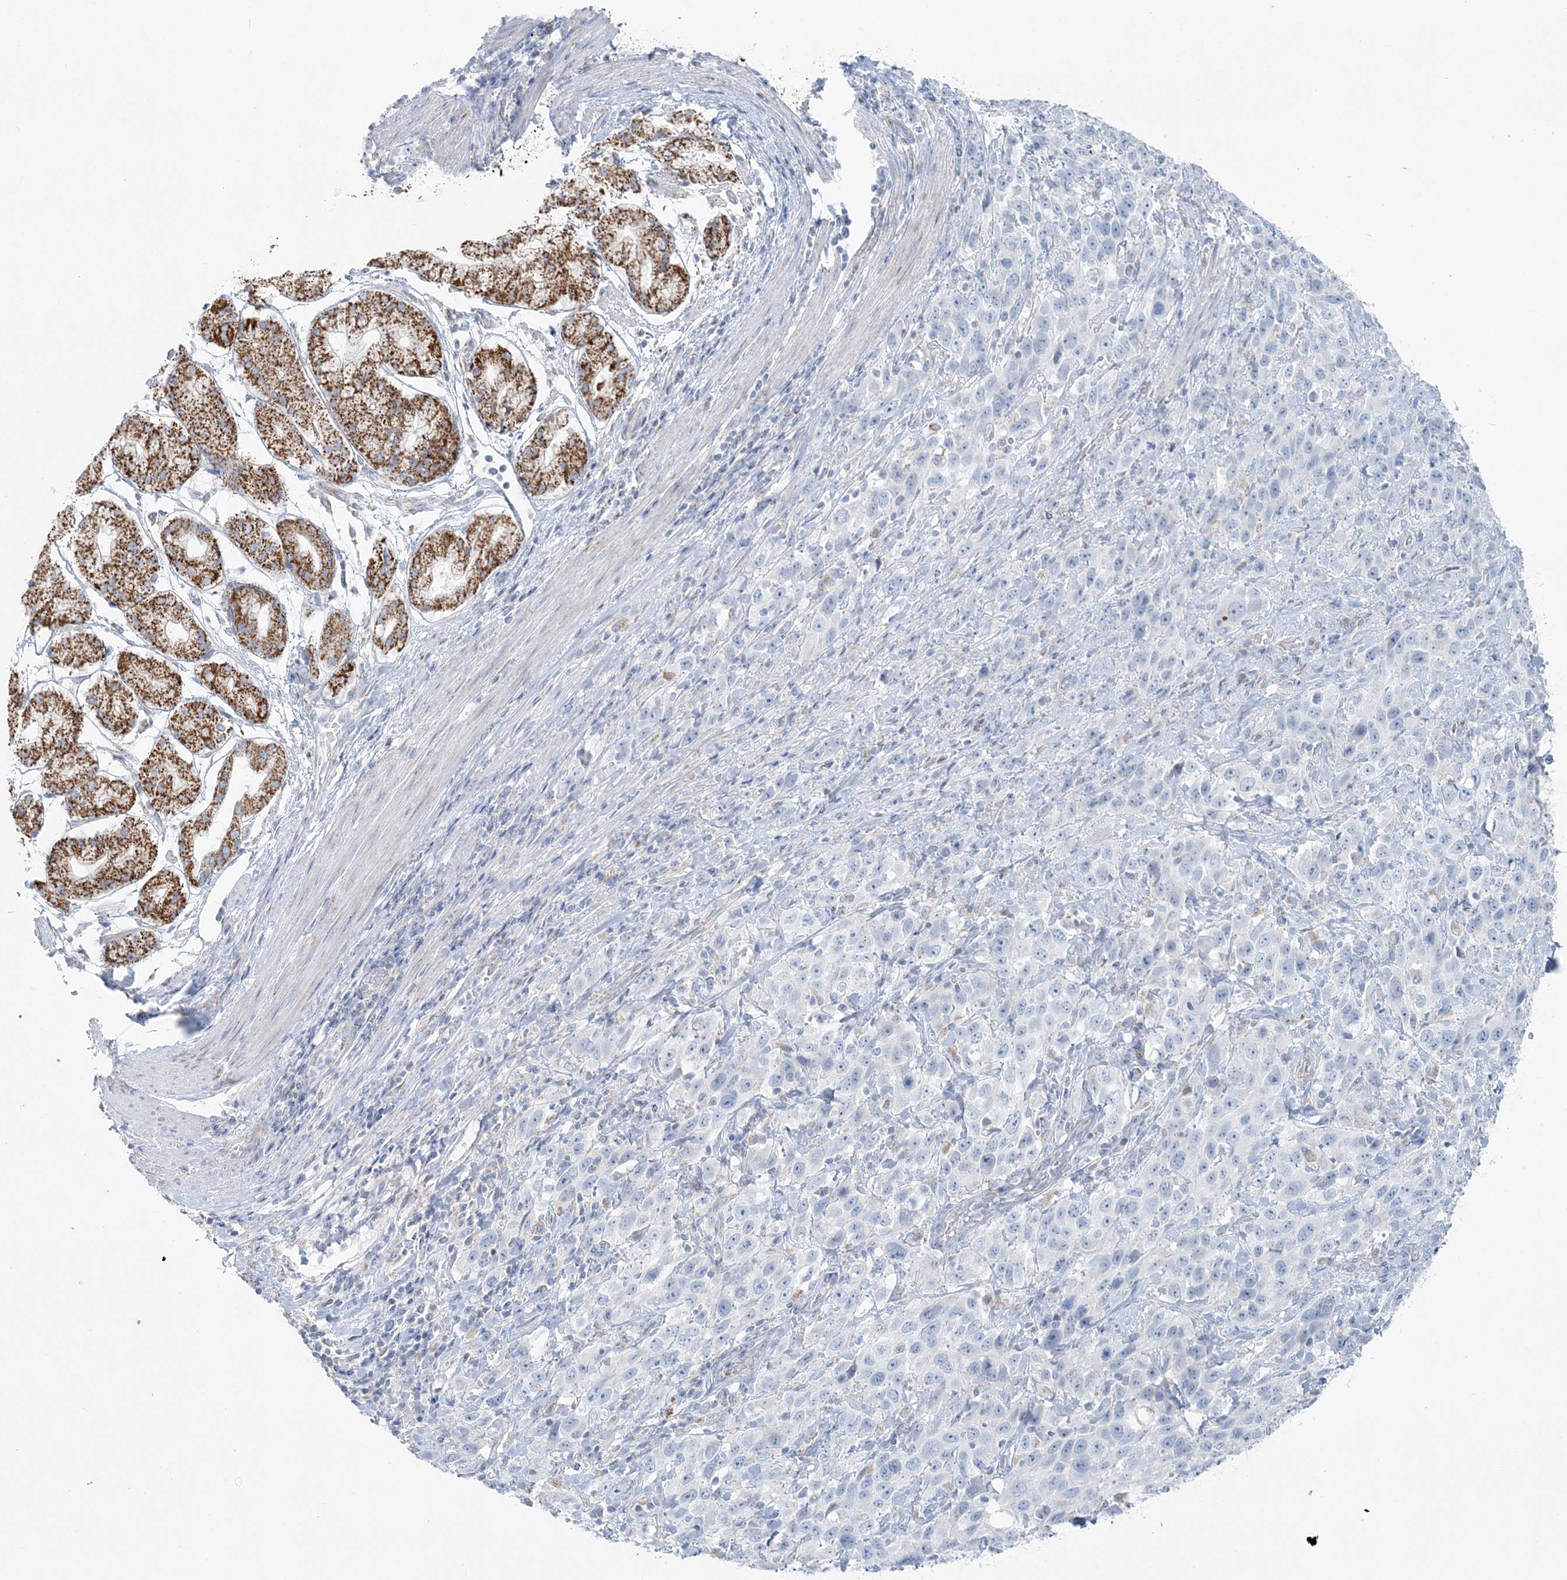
{"staining": {"intensity": "negative", "quantity": "none", "location": "none"}, "tissue": "stomach cancer", "cell_type": "Tumor cells", "image_type": "cancer", "snomed": [{"axis": "morphology", "description": "Normal tissue, NOS"}, {"axis": "morphology", "description": "Adenocarcinoma, NOS"}, {"axis": "topography", "description": "Lymph node"}, {"axis": "topography", "description": "Stomach"}], "caption": "A photomicrograph of stomach cancer stained for a protein displays no brown staining in tumor cells.", "gene": "PCCB", "patient": {"sex": "male", "age": 48}}